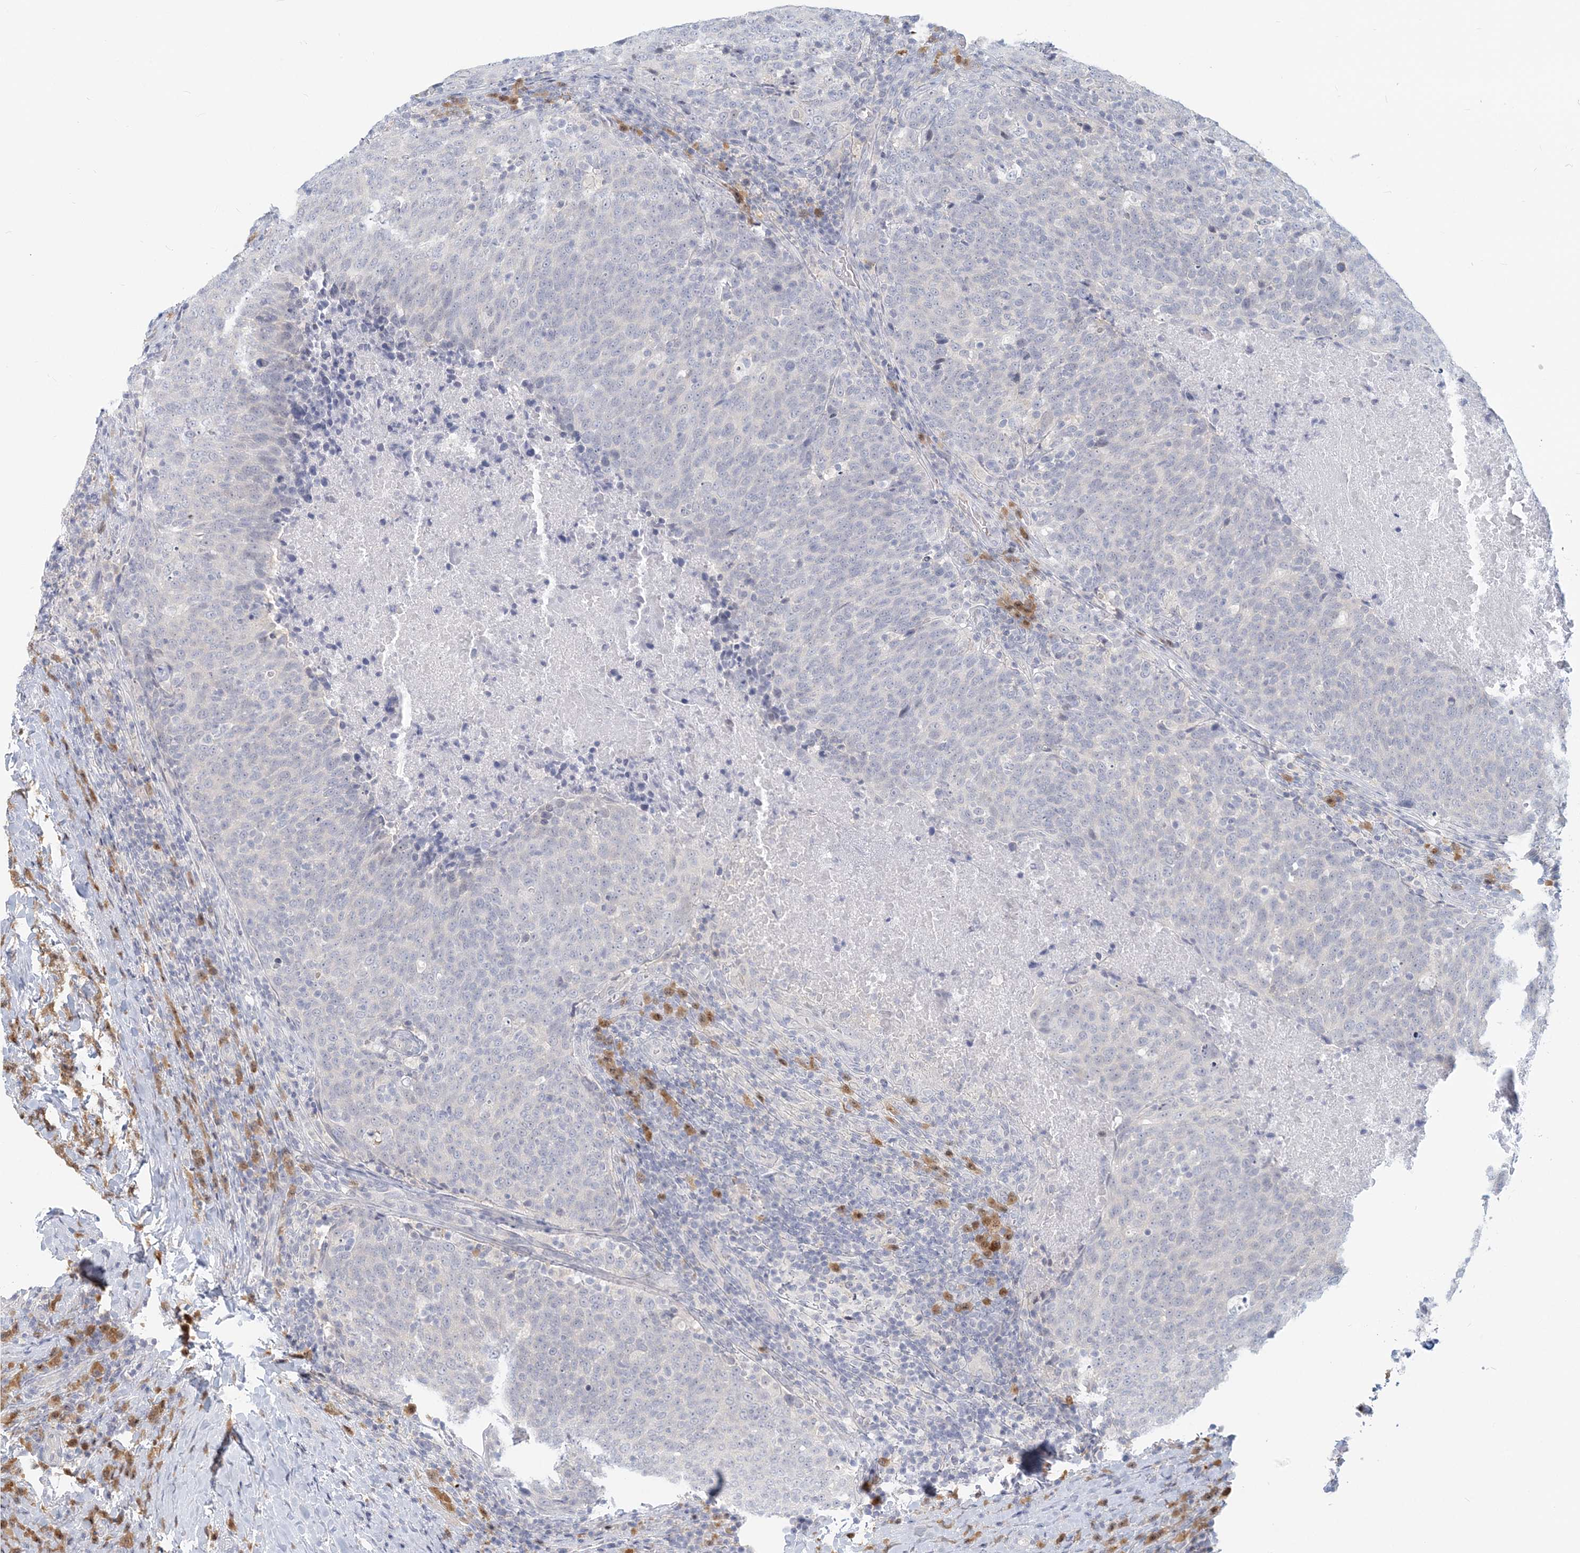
{"staining": {"intensity": "negative", "quantity": "none", "location": "none"}, "tissue": "head and neck cancer", "cell_type": "Tumor cells", "image_type": "cancer", "snomed": [{"axis": "morphology", "description": "Squamous cell carcinoma, NOS"}, {"axis": "morphology", "description": "Squamous cell carcinoma, metastatic, NOS"}, {"axis": "topography", "description": "Lymph node"}, {"axis": "topography", "description": "Head-Neck"}], "caption": "Protein analysis of squamous cell carcinoma (head and neck) demonstrates no significant staining in tumor cells. (IHC, brightfield microscopy, high magnification).", "gene": "GMPPA", "patient": {"sex": "male", "age": 62}}